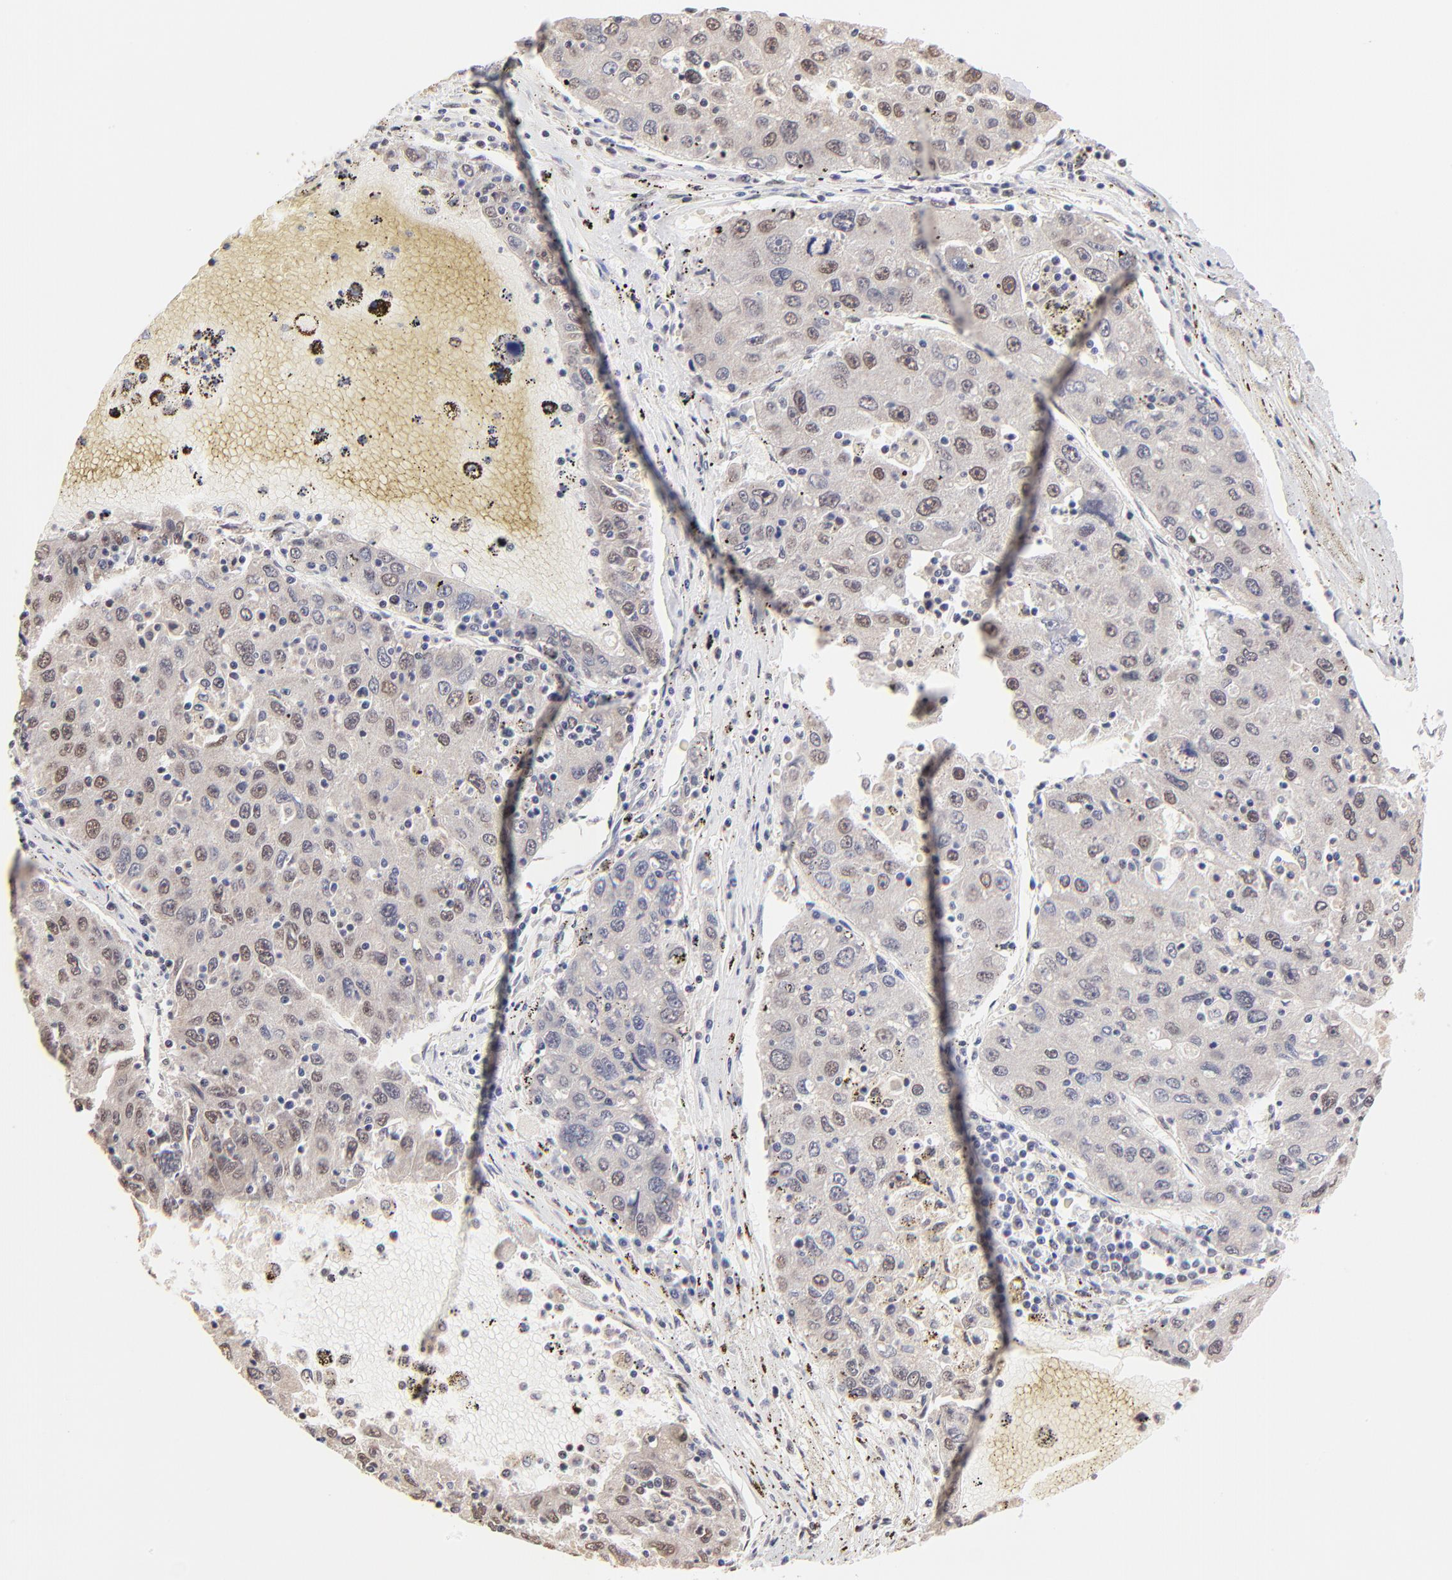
{"staining": {"intensity": "weak", "quantity": "25%-75%", "location": "nuclear"}, "tissue": "liver cancer", "cell_type": "Tumor cells", "image_type": "cancer", "snomed": [{"axis": "morphology", "description": "Carcinoma, Hepatocellular, NOS"}, {"axis": "topography", "description": "Liver"}], "caption": "This is a histology image of immunohistochemistry staining of liver cancer (hepatocellular carcinoma), which shows weak positivity in the nuclear of tumor cells.", "gene": "ZNF670", "patient": {"sex": "male", "age": 49}}